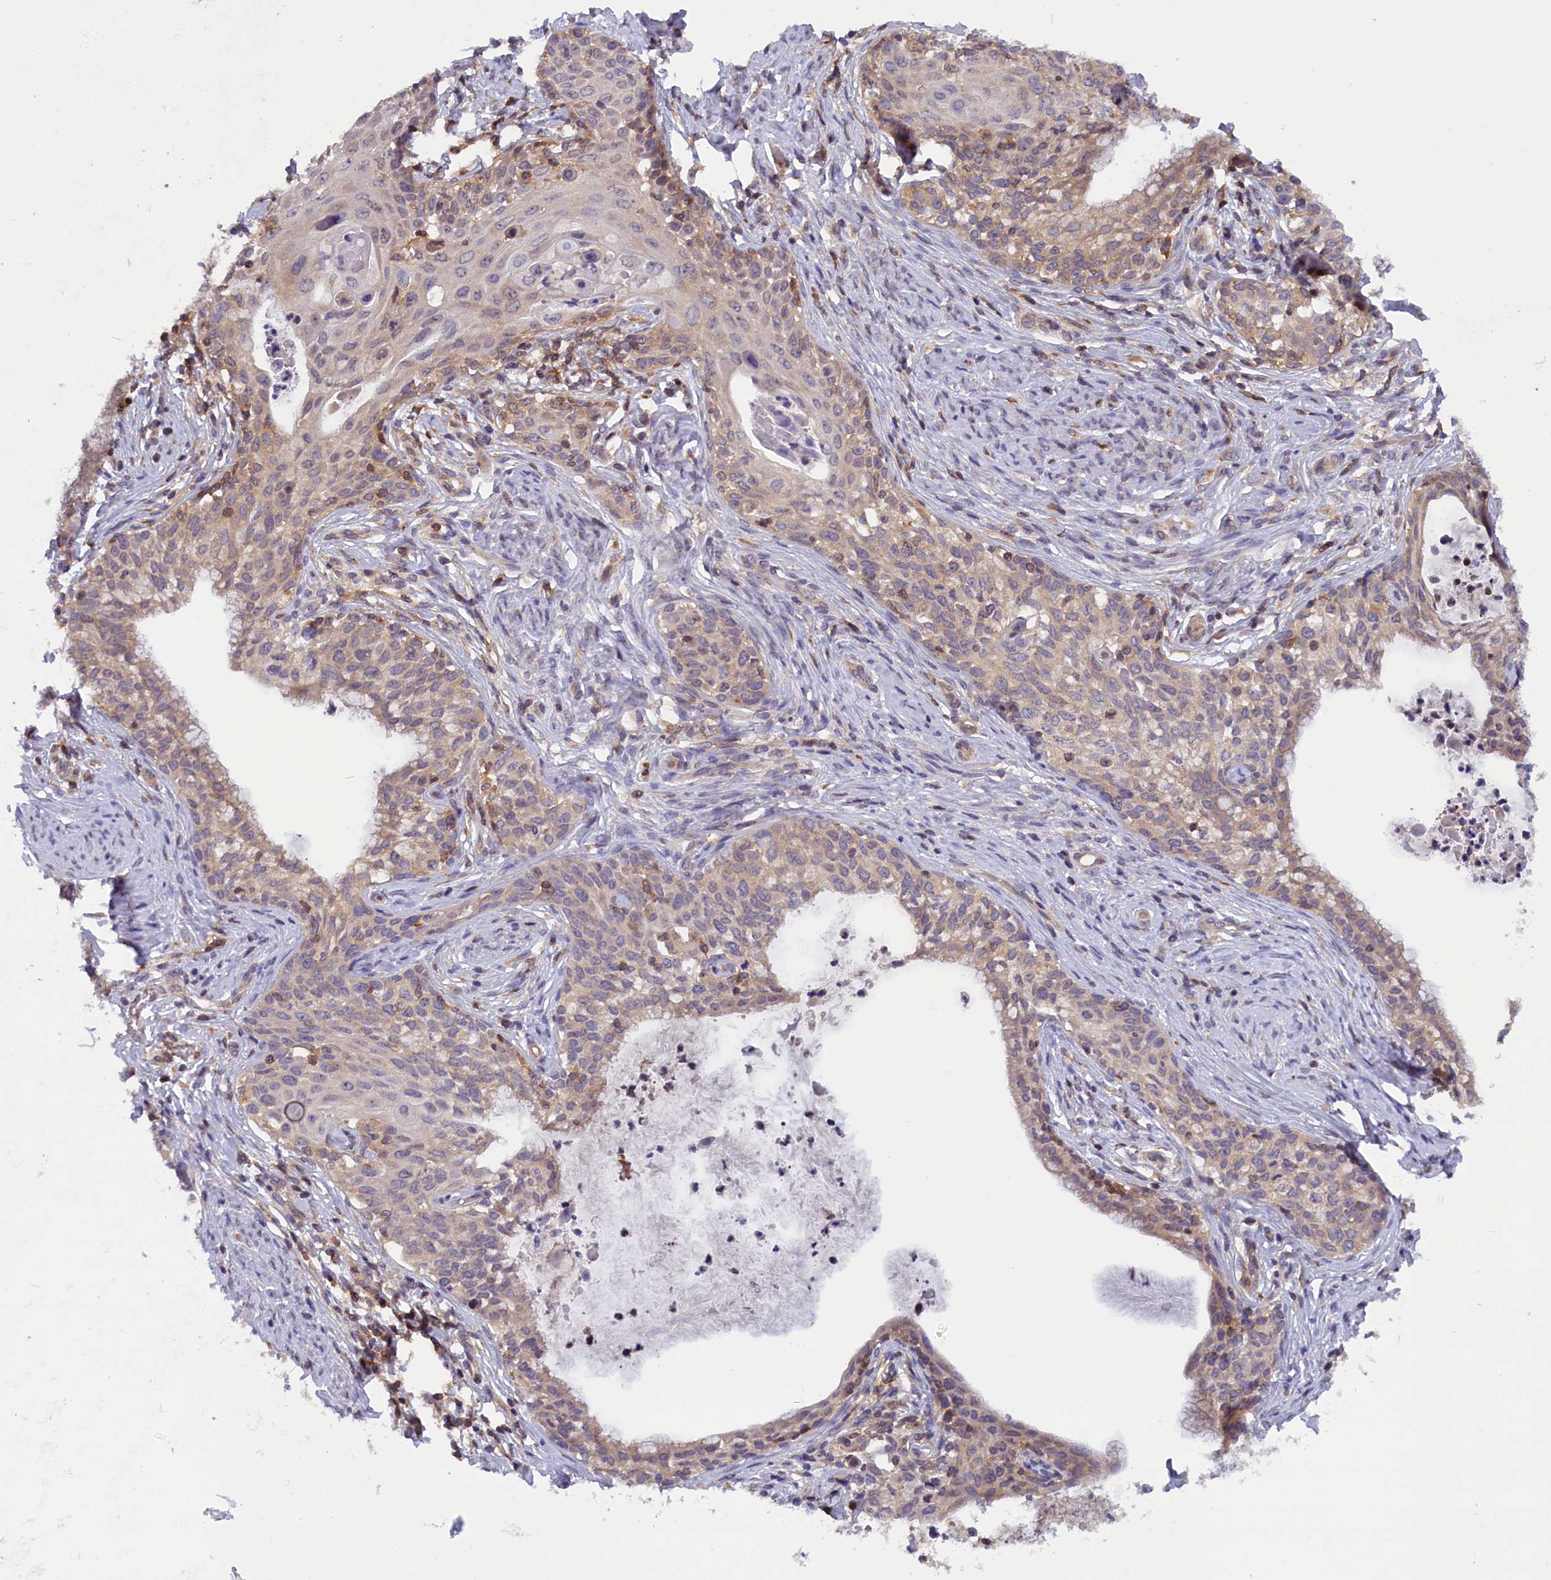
{"staining": {"intensity": "moderate", "quantity": "<25%", "location": "cytoplasmic/membranous"}, "tissue": "cervical cancer", "cell_type": "Tumor cells", "image_type": "cancer", "snomed": [{"axis": "morphology", "description": "Squamous cell carcinoma, NOS"}, {"axis": "morphology", "description": "Adenocarcinoma, NOS"}, {"axis": "topography", "description": "Cervix"}], "caption": "Immunohistochemical staining of cervical cancer (squamous cell carcinoma) reveals low levels of moderate cytoplasmic/membranous protein staining in approximately <25% of tumor cells.", "gene": "TBCB", "patient": {"sex": "female", "age": 52}}